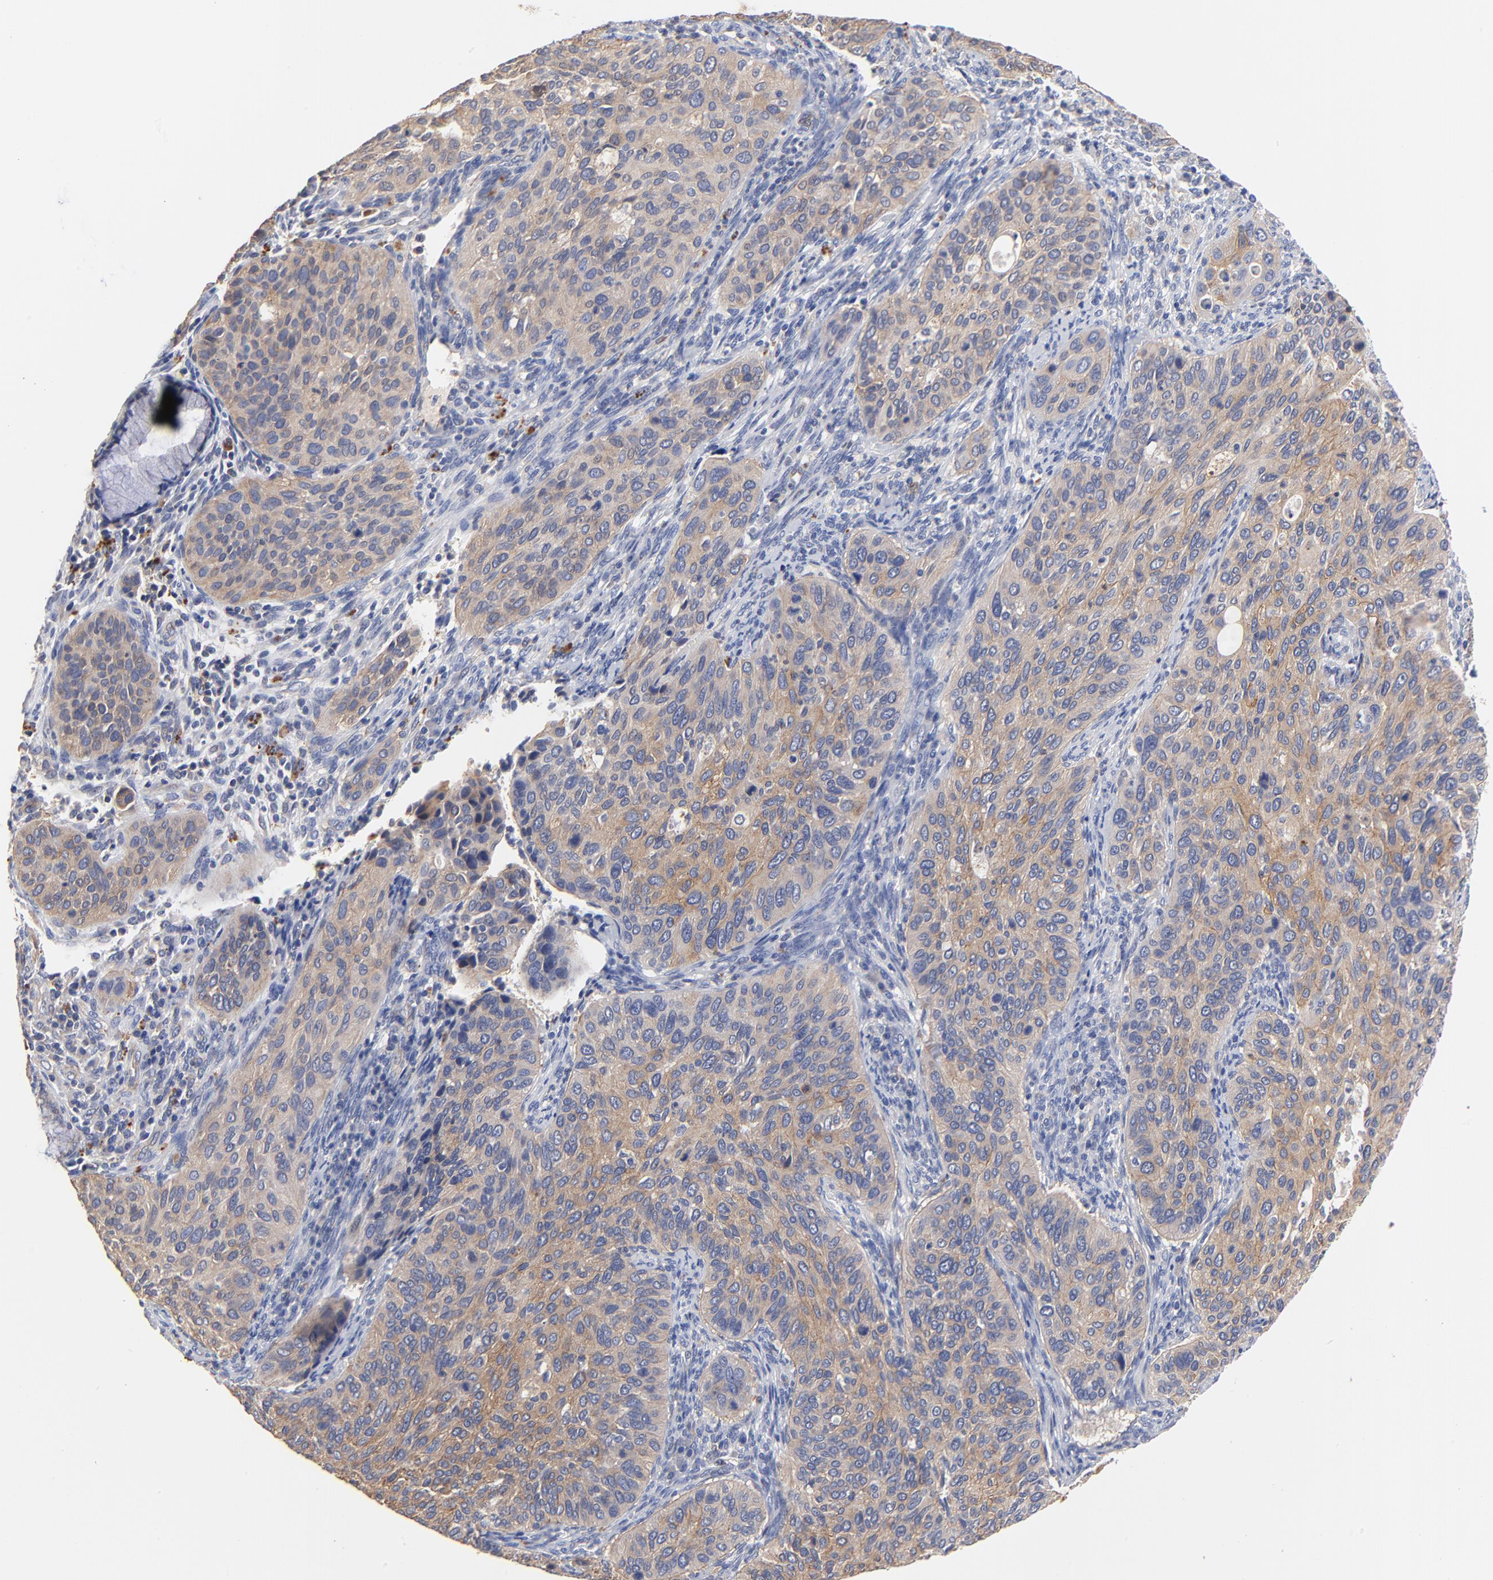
{"staining": {"intensity": "moderate", "quantity": ">75%", "location": "cytoplasmic/membranous"}, "tissue": "cervical cancer", "cell_type": "Tumor cells", "image_type": "cancer", "snomed": [{"axis": "morphology", "description": "Squamous cell carcinoma, NOS"}, {"axis": "topography", "description": "Cervix"}], "caption": "This photomicrograph displays IHC staining of cervical squamous cell carcinoma, with medium moderate cytoplasmic/membranous staining in about >75% of tumor cells.", "gene": "FBXL2", "patient": {"sex": "female", "age": 57}}